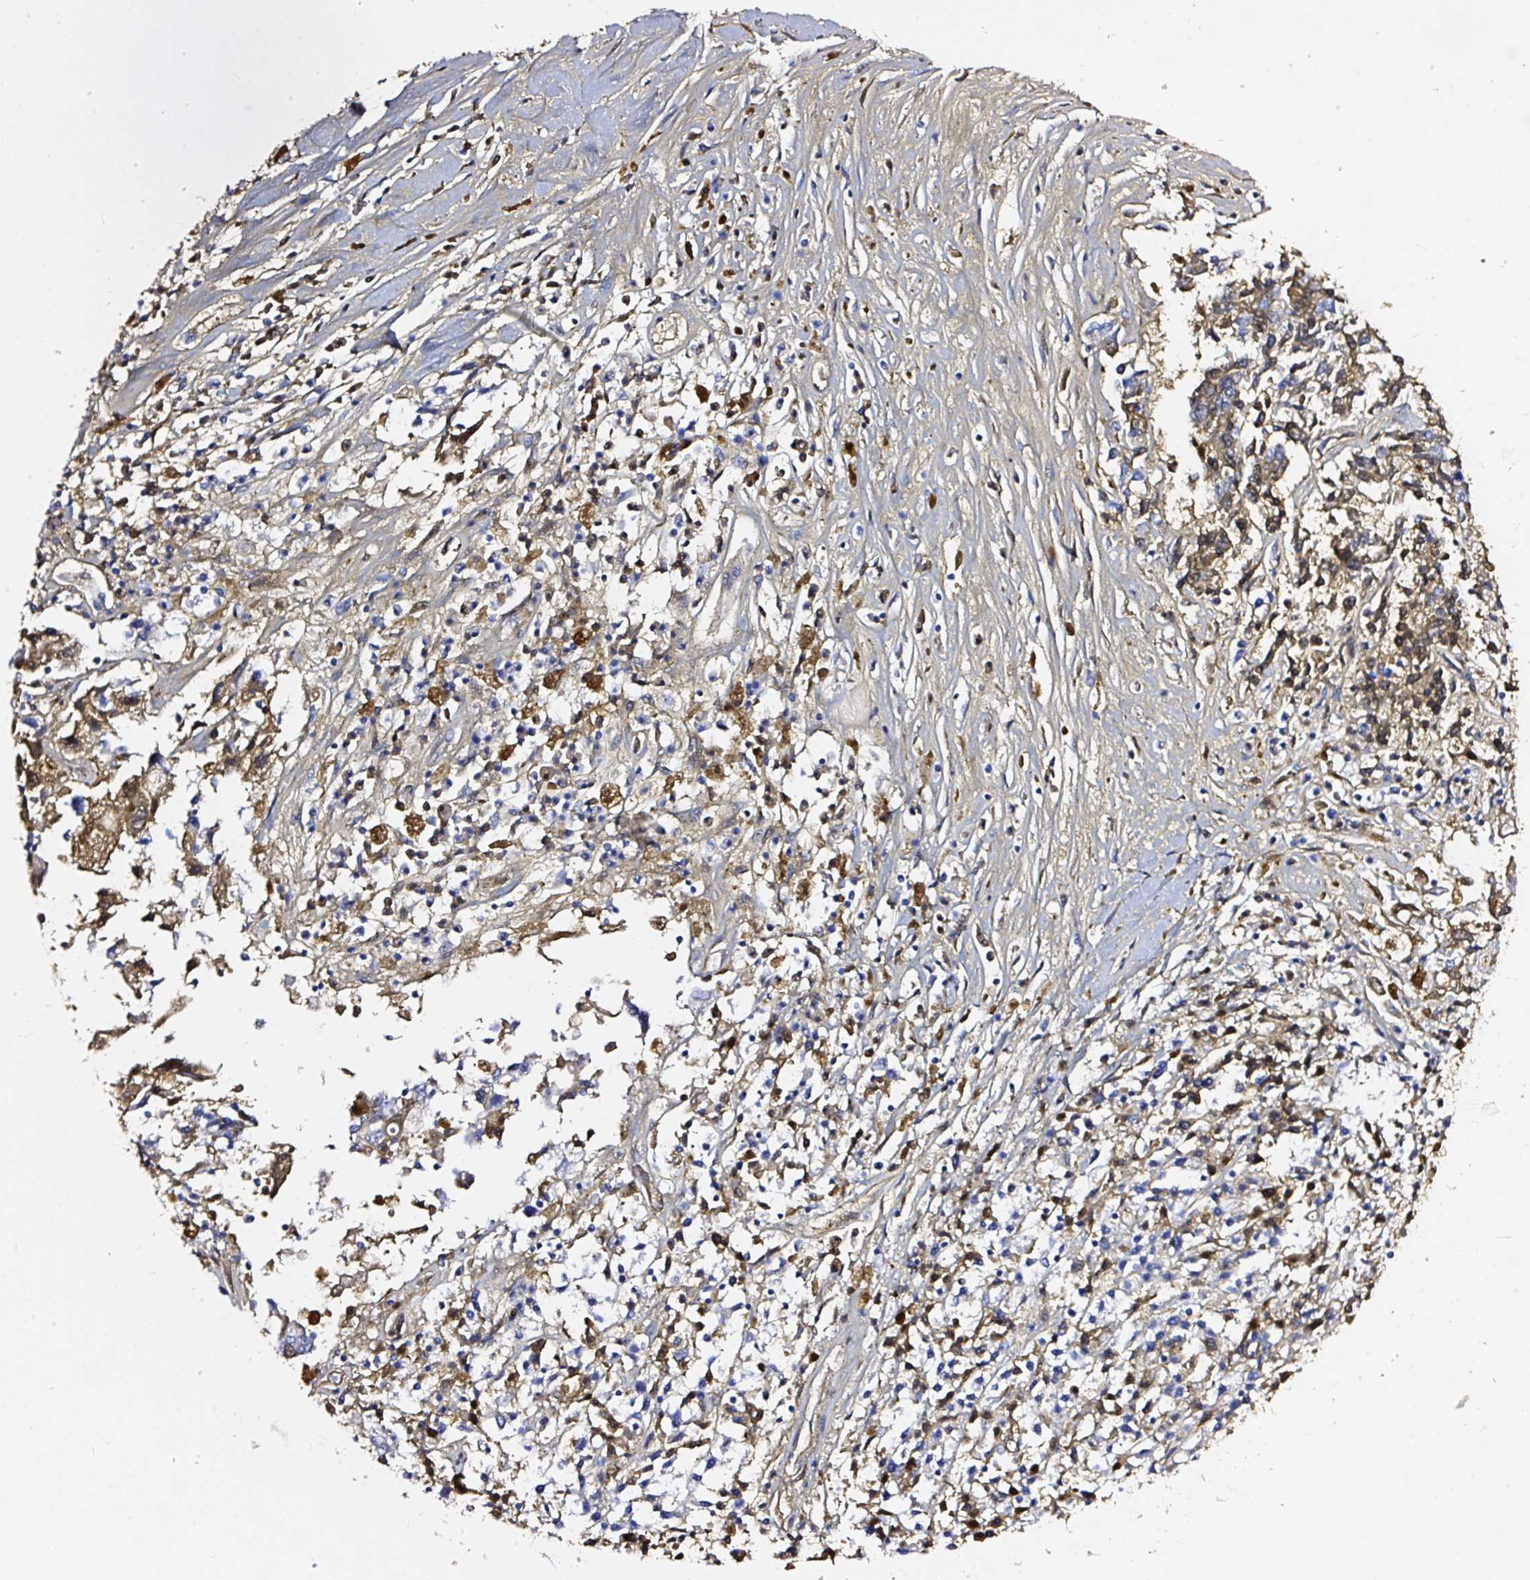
{"staining": {"intensity": "moderate", "quantity": "<25%", "location": "cytoplasmic/membranous"}, "tissue": "ovarian cancer", "cell_type": "Tumor cells", "image_type": "cancer", "snomed": [{"axis": "morphology", "description": "Carcinoma, endometroid"}, {"axis": "topography", "description": "Ovary"}], "caption": "The histopathology image exhibits a brown stain indicating the presence of a protein in the cytoplasmic/membranous of tumor cells in ovarian cancer (endometroid carcinoma).", "gene": "CLEC3B", "patient": {"sex": "female", "age": 62}}